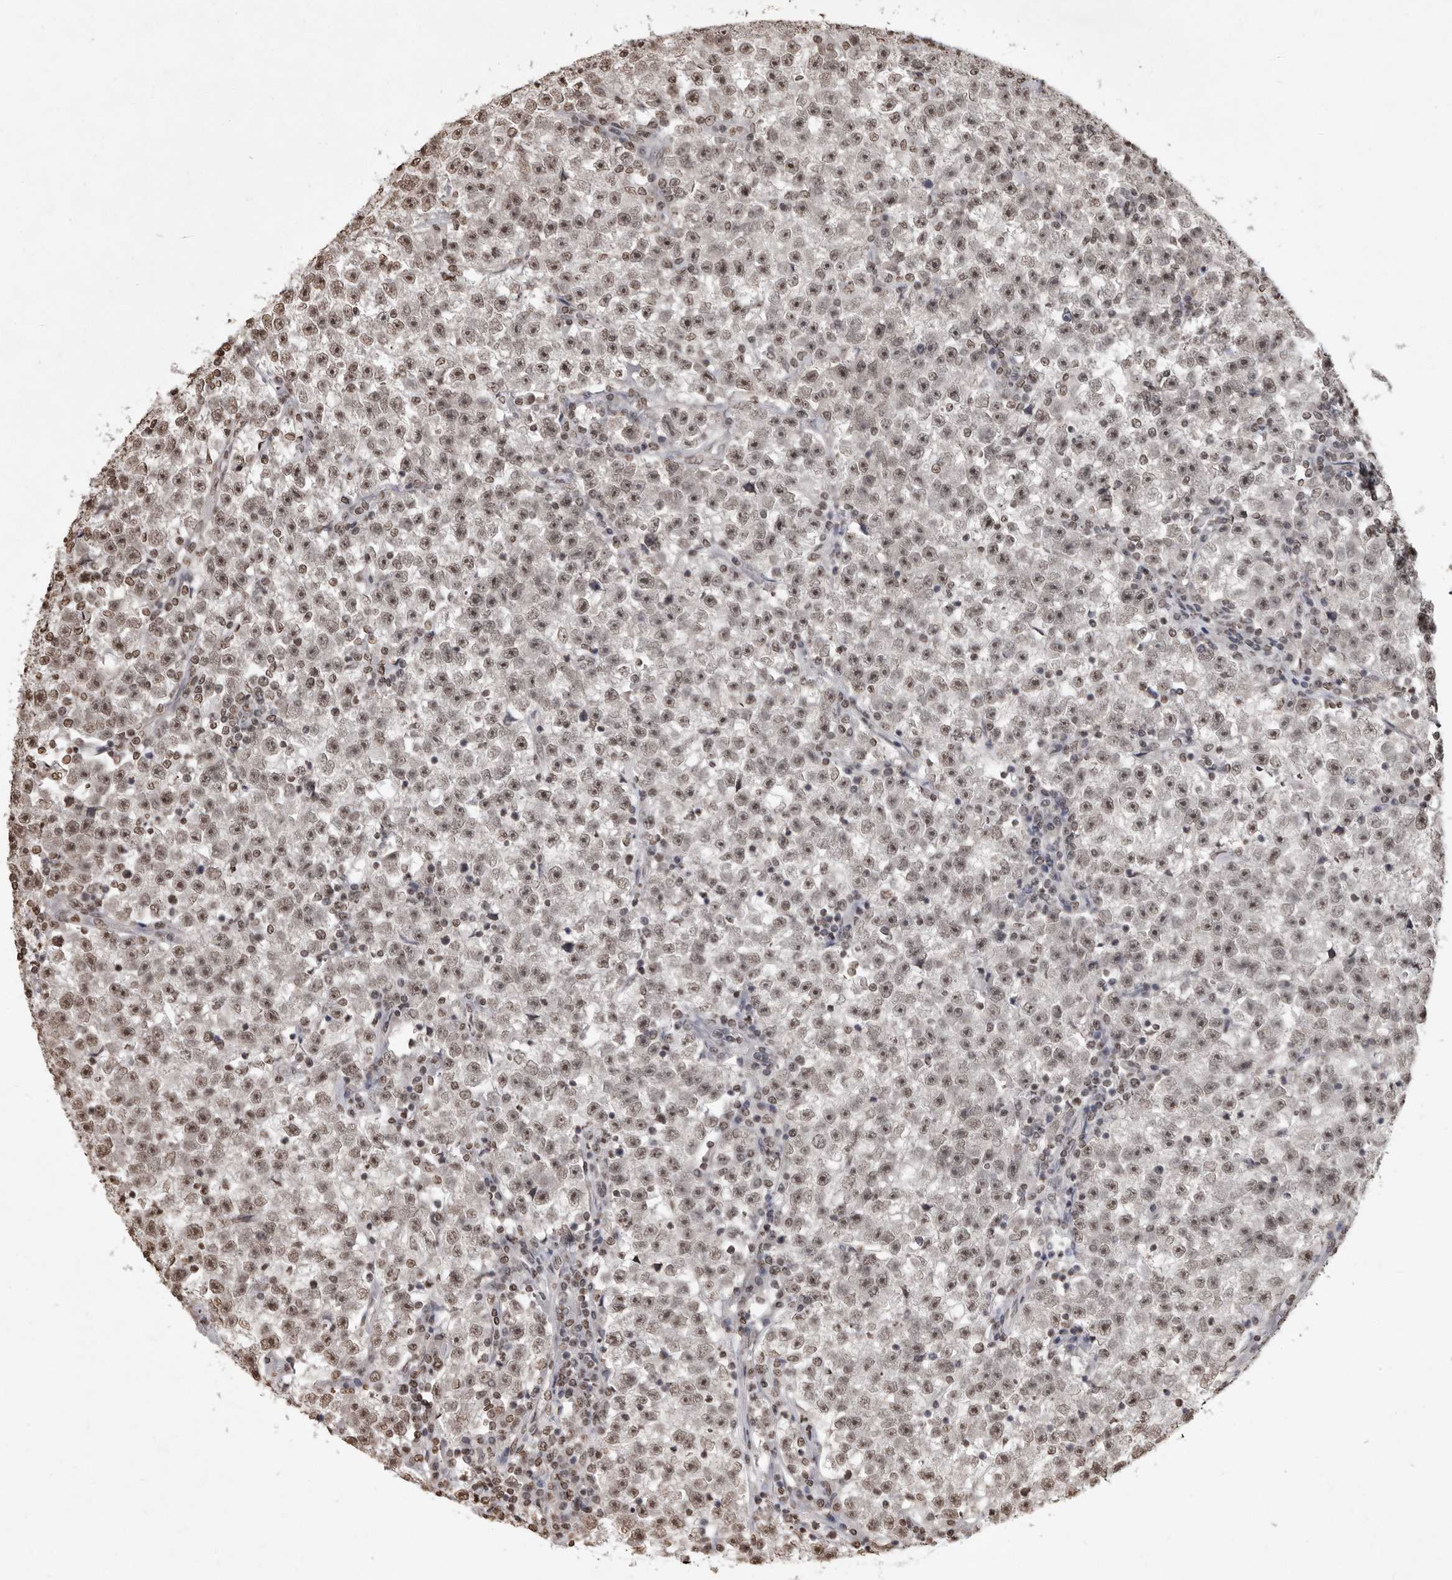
{"staining": {"intensity": "weak", "quantity": ">75%", "location": "nuclear"}, "tissue": "testis cancer", "cell_type": "Tumor cells", "image_type": "cancer", "snomed": [{"axis": "morphology", "description": "Seminoma, NOS"}, {"axis": "topography", "description": "Testis"}], "caption": "Protein staining by immunohistochemistry (IHC) displays weak nuclear expression in about >75% of tumor cells in testis seminoma.", "gene": "WDR45", "patient": {"sex": "male", "age": 22}}